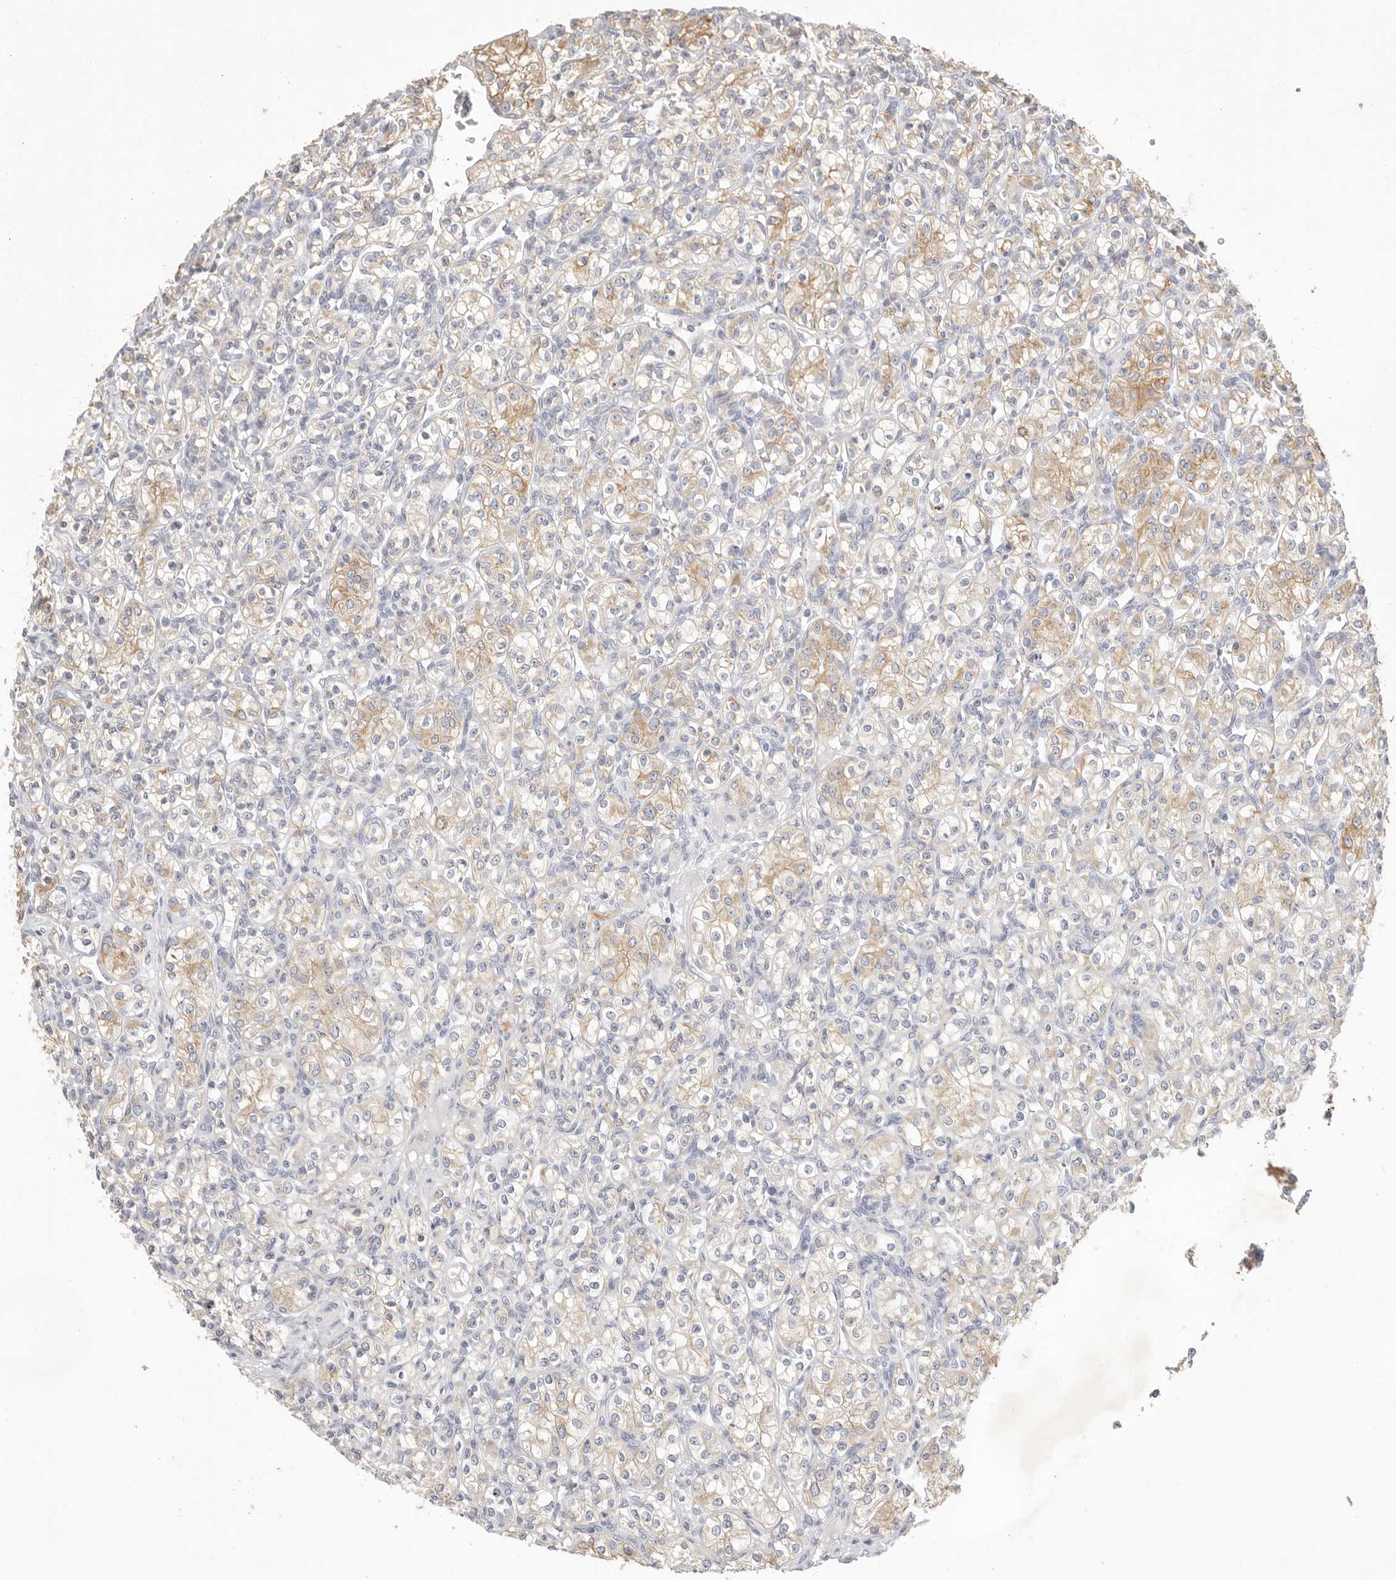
{"staining": {"intensity": "moderate", "quantity": "25%-75%", "location": "cytoplasmic/membranous"}, "tissue": "renal cancer", "cell_type": "Tumor cells", "image_type": "cancer", "snomed": [{"axis": "morphology", "description": "Adenocarcinoma, NOS"}, {"axis": "topography", "description": "Kidney"}], "caption": "A brown stain labels moderate cytoplasmic/membranous positivity of a protein in renal adenocarcinoma tumor cells.", "gene": "USH1C", "patient": {"sex": "male", "age": 77}}